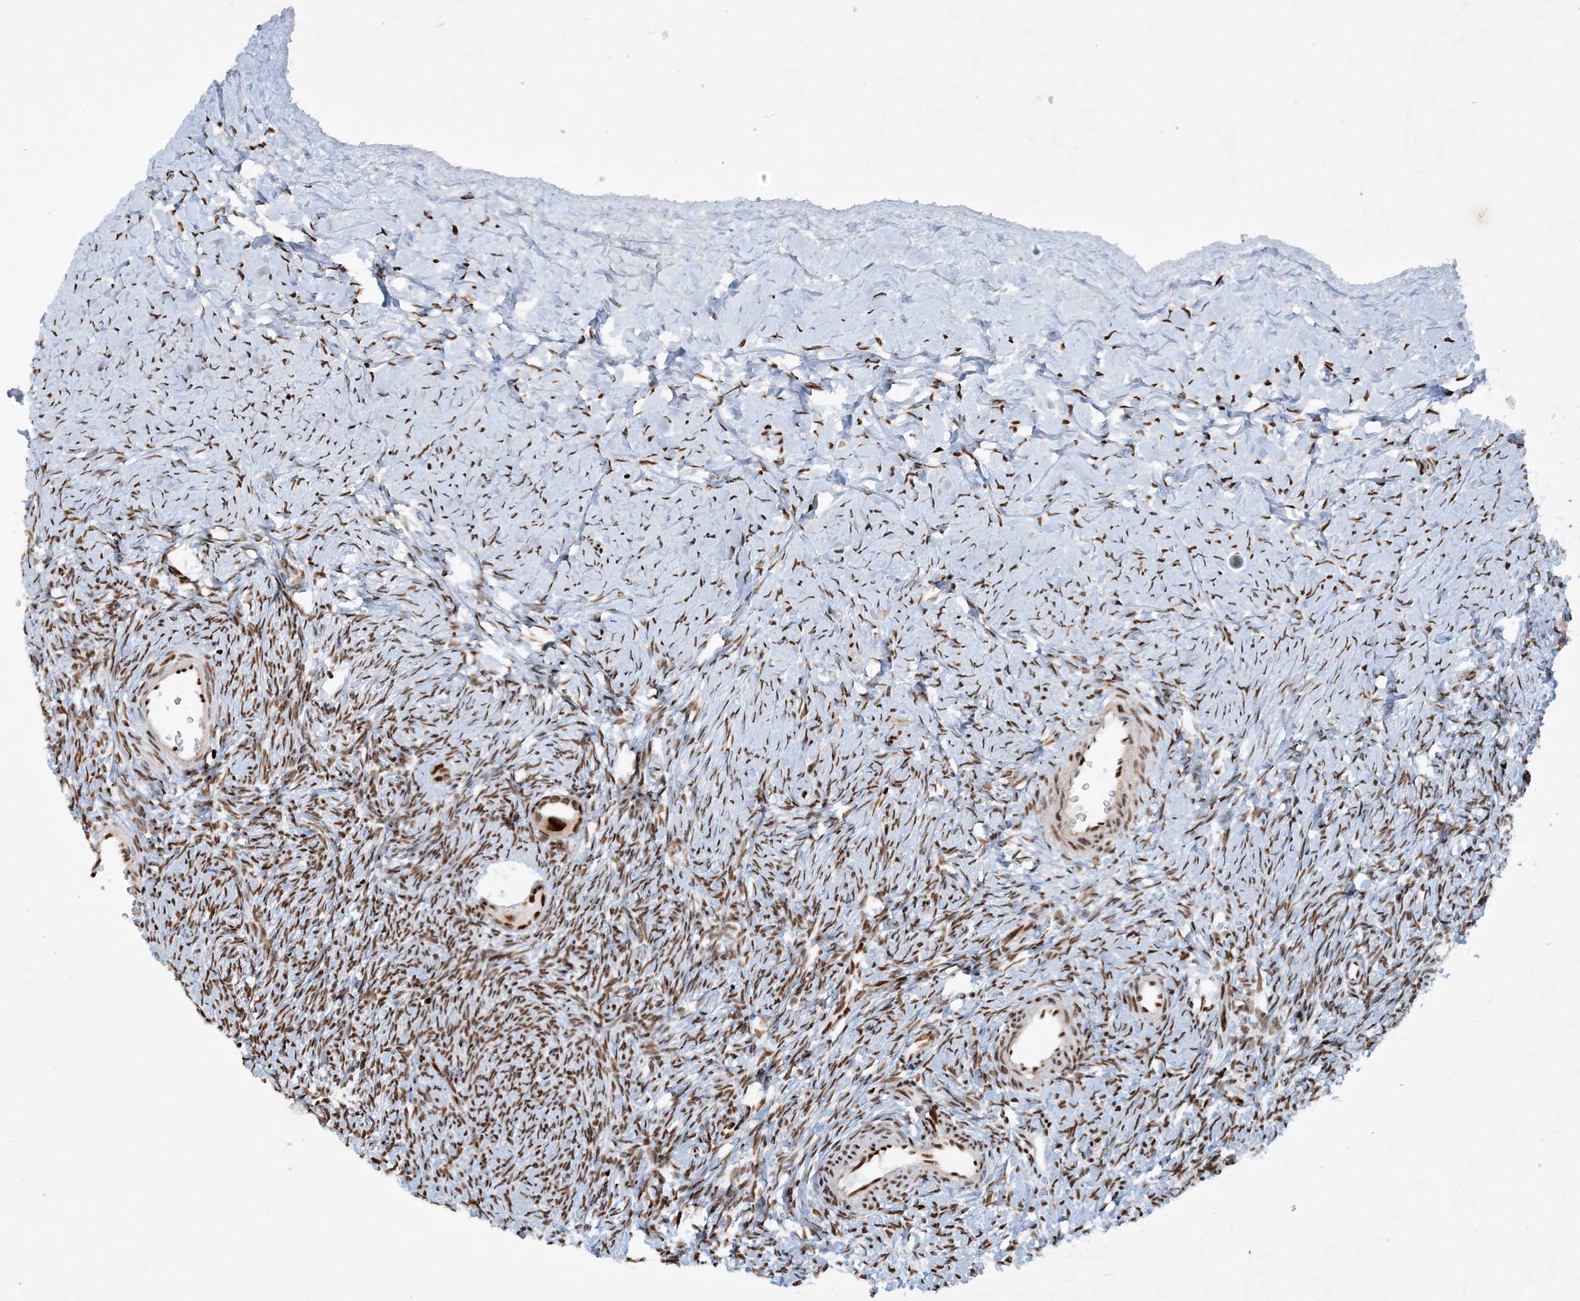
{"staining": {"intensity": "strong", "quantity": ">75%", "location": "nuclear"}, "tissue": "ovary", "cell_type": "Follicle cells", "image_type": "normal", "snomed": [{"axis": "morphology", "description": "Normal tissue, NOS"}, {"axis": "morphology", "description": "Developmental malformation"}, {"axis": "topography", "description": "Ovary"}], "caption": "DAB immunohistochemical staining of normal human ovary shows strong nuclear protein positivity in about >75% of follicle cells.", "gene": "DELE1", "patient": {"sex": "female", "age": 39}}